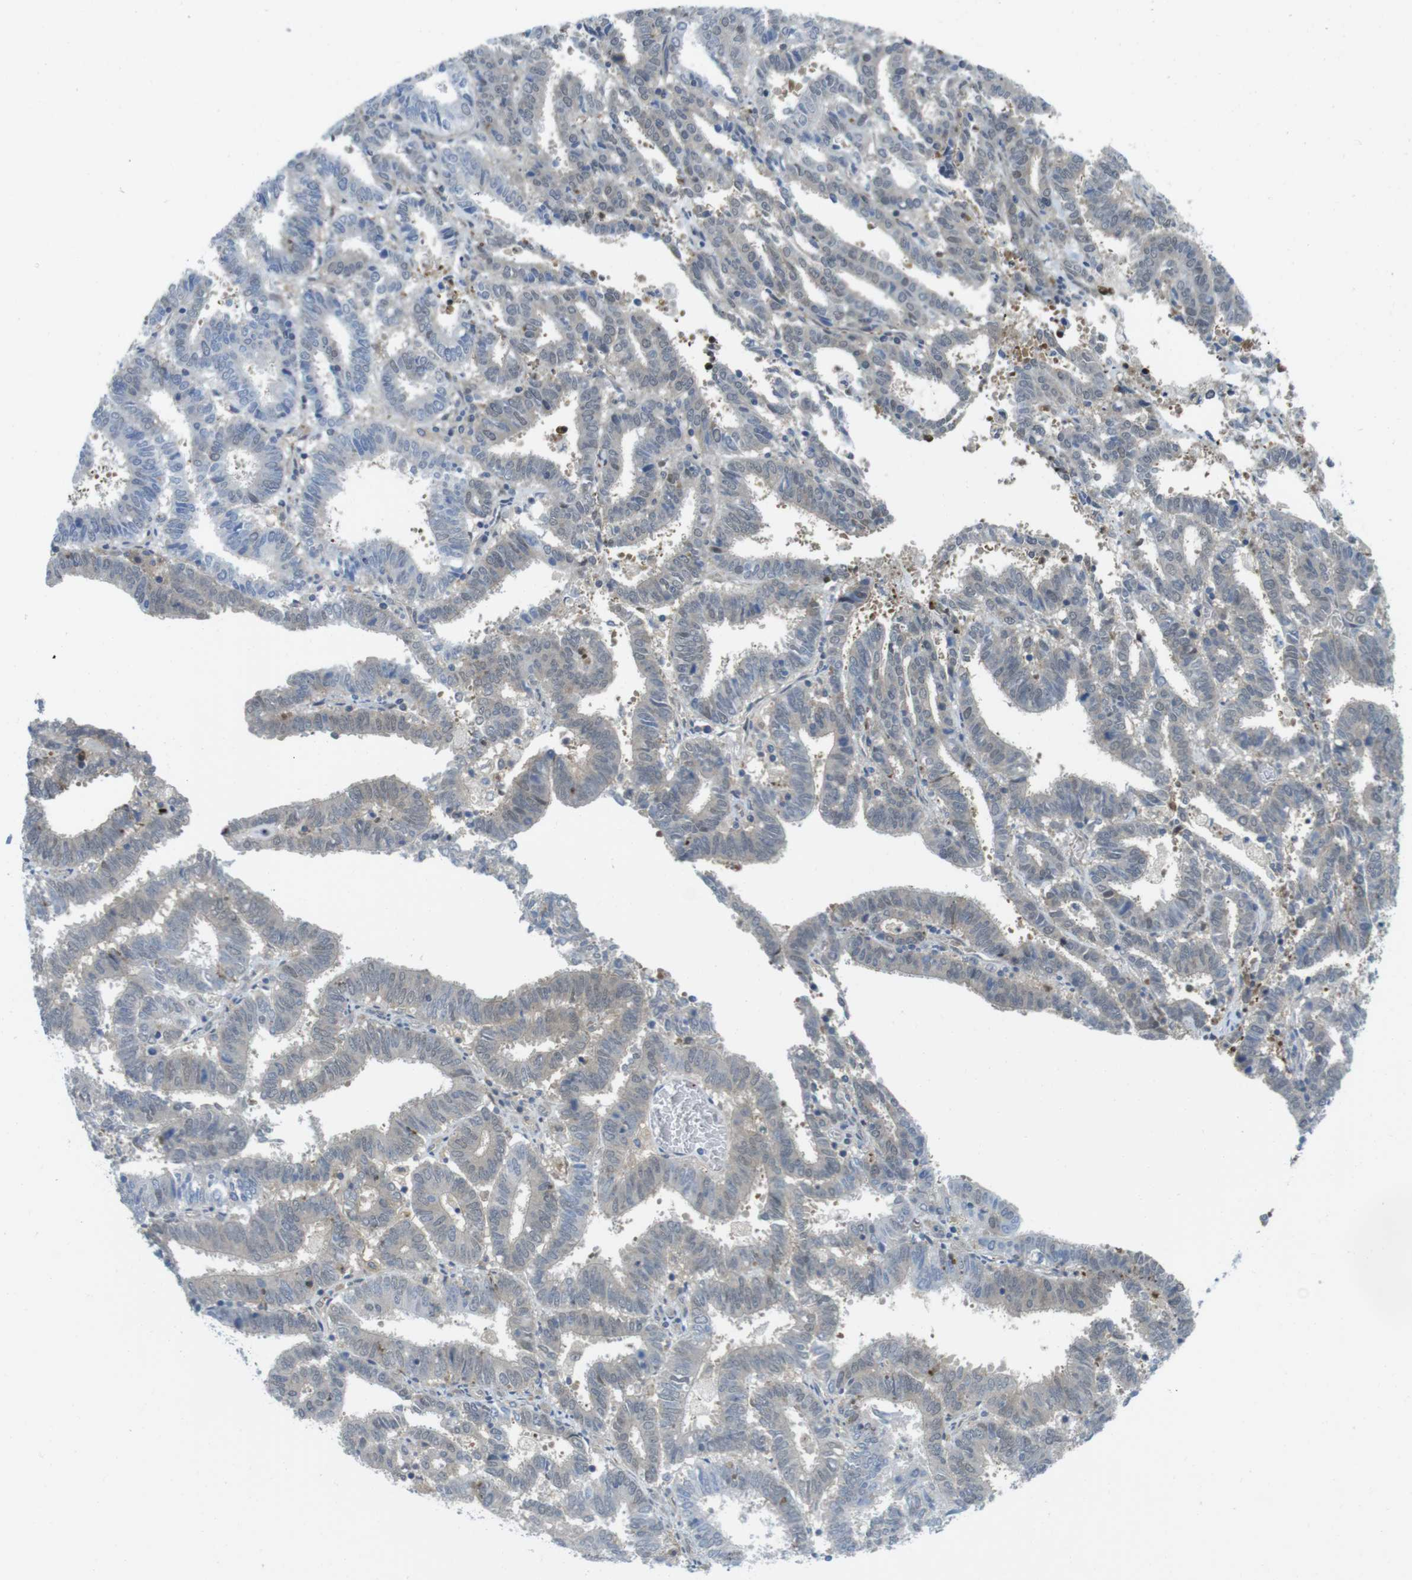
{"staining": {"intensity": "weak", "quantity": "25%-75%", "location": "cytoplasmic/membranous,nuclear"}, "tissue": "endometrial cancer", "cell_type": "Tumor cells", "image_type": "cancer", "snomed": [{"axis": "morphology", "description": "Adenocarcinoma, NOS"}, {"axis": "topography", "description": "Uterus"}], "caption": "High-power microscopy captured an IHC micrograph of endometrial cancer (adenocarcinoma), revealing weak cytoplasmic/membranous and nuclear expression in approximately 25%-75% of tumor cells. The staining was performed using DAB, with brown indicating positive protein expression. Nuclei are stained blue with hematoxylin.", "gene": "CASP2", "patient": {"sex": "female", "age": 83}}